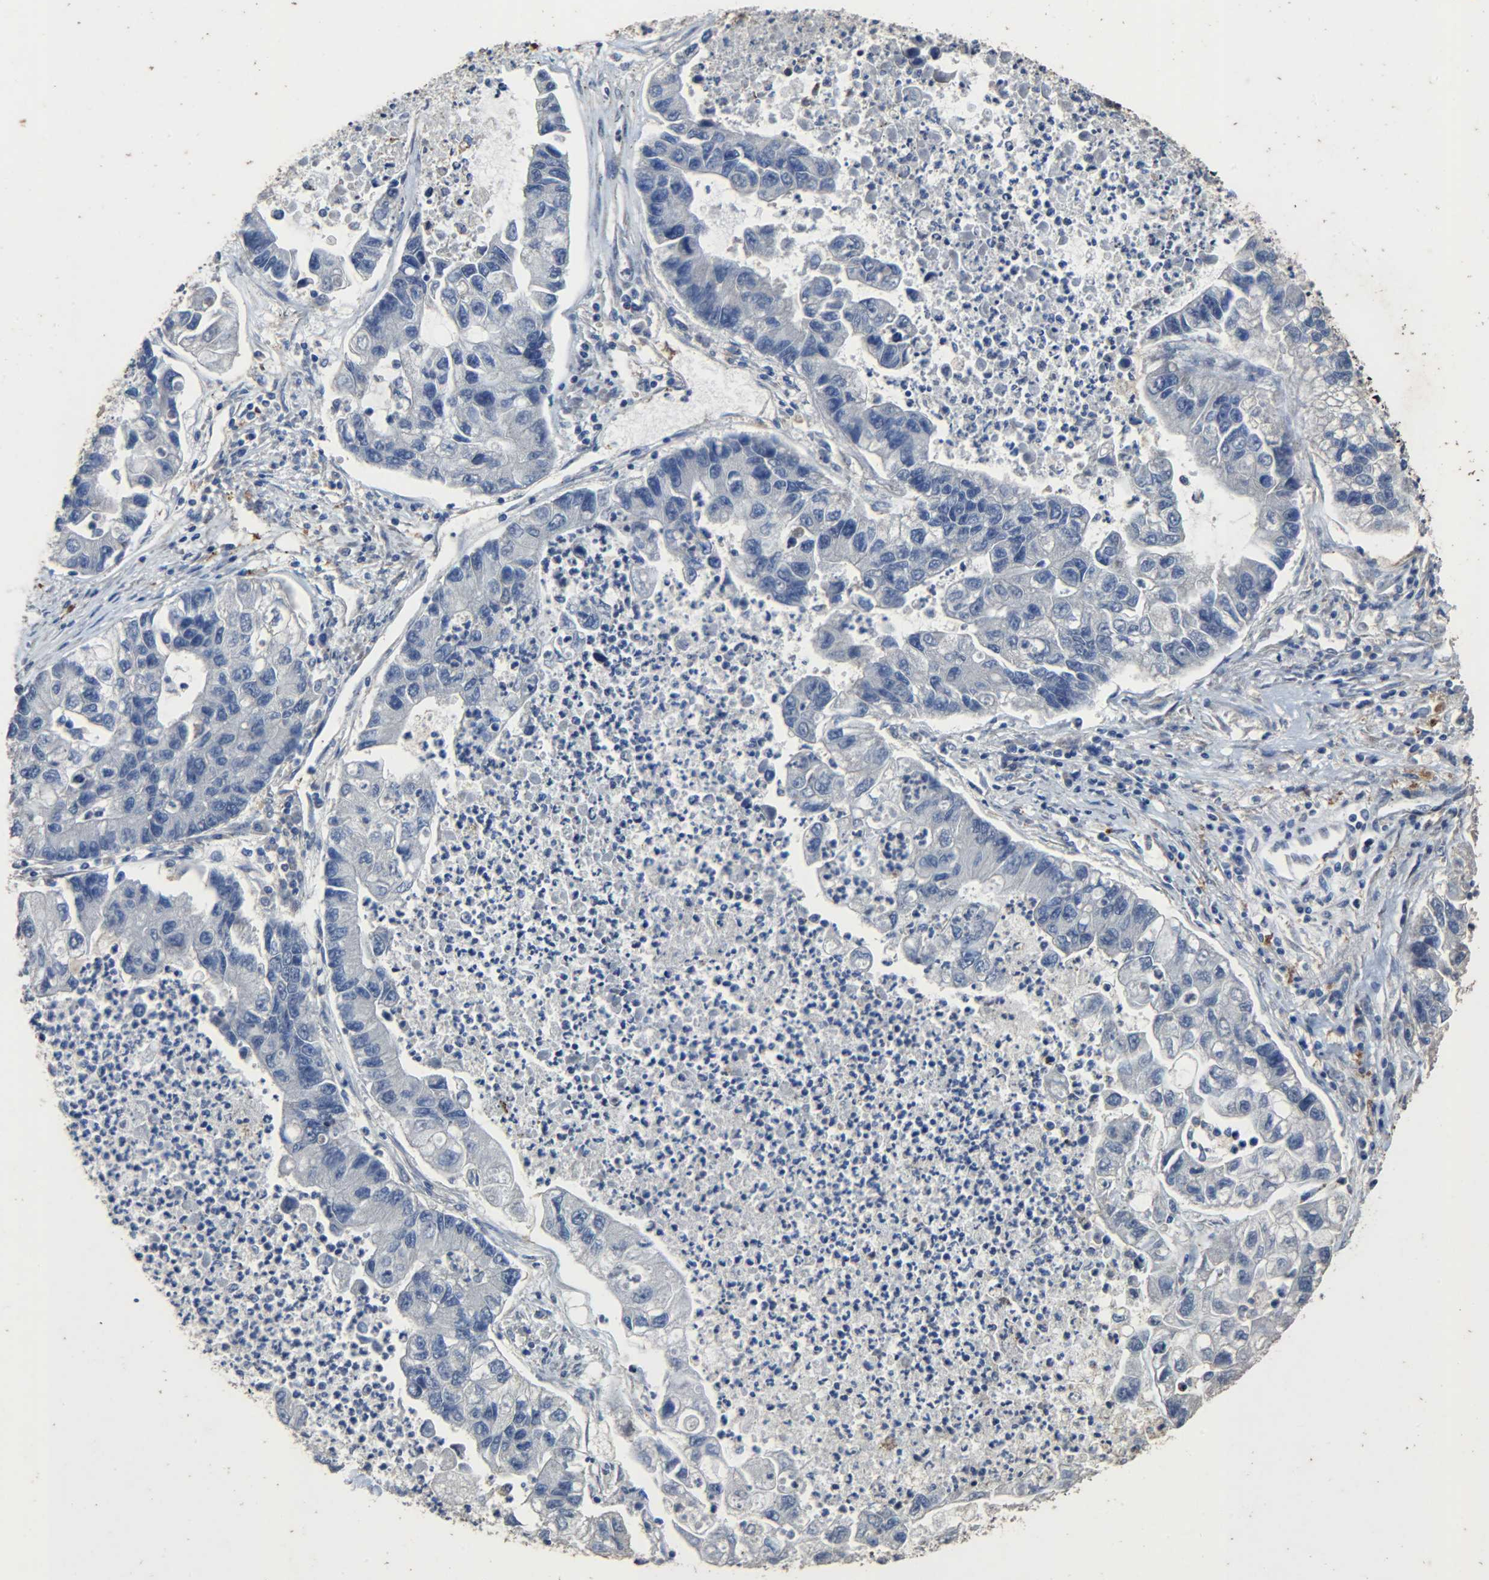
{"staining": {"intensity": "negative", "quantity": "none", "location": "none"}, "tissue": "lung cancer", "cell_type": "Tumor cells", "image_type": "cancer", "snomed": [{"axis": "morphology", "description": "Adenocarcinoma, NOS"}, {"axis": "topography", "description": "Lung"}], "caption": "This micrograph is of lung cancer stained with immunohistochemistry to label a protein in brown with the nuclei are counter-stained blue. There is no staining in tumor cells. The staining is performed using DAB brown chromogen with nuclei counter-stained in using hematoxylin.", "gene": "TPM4", "patient": {"sex": "female", "age": 51}}